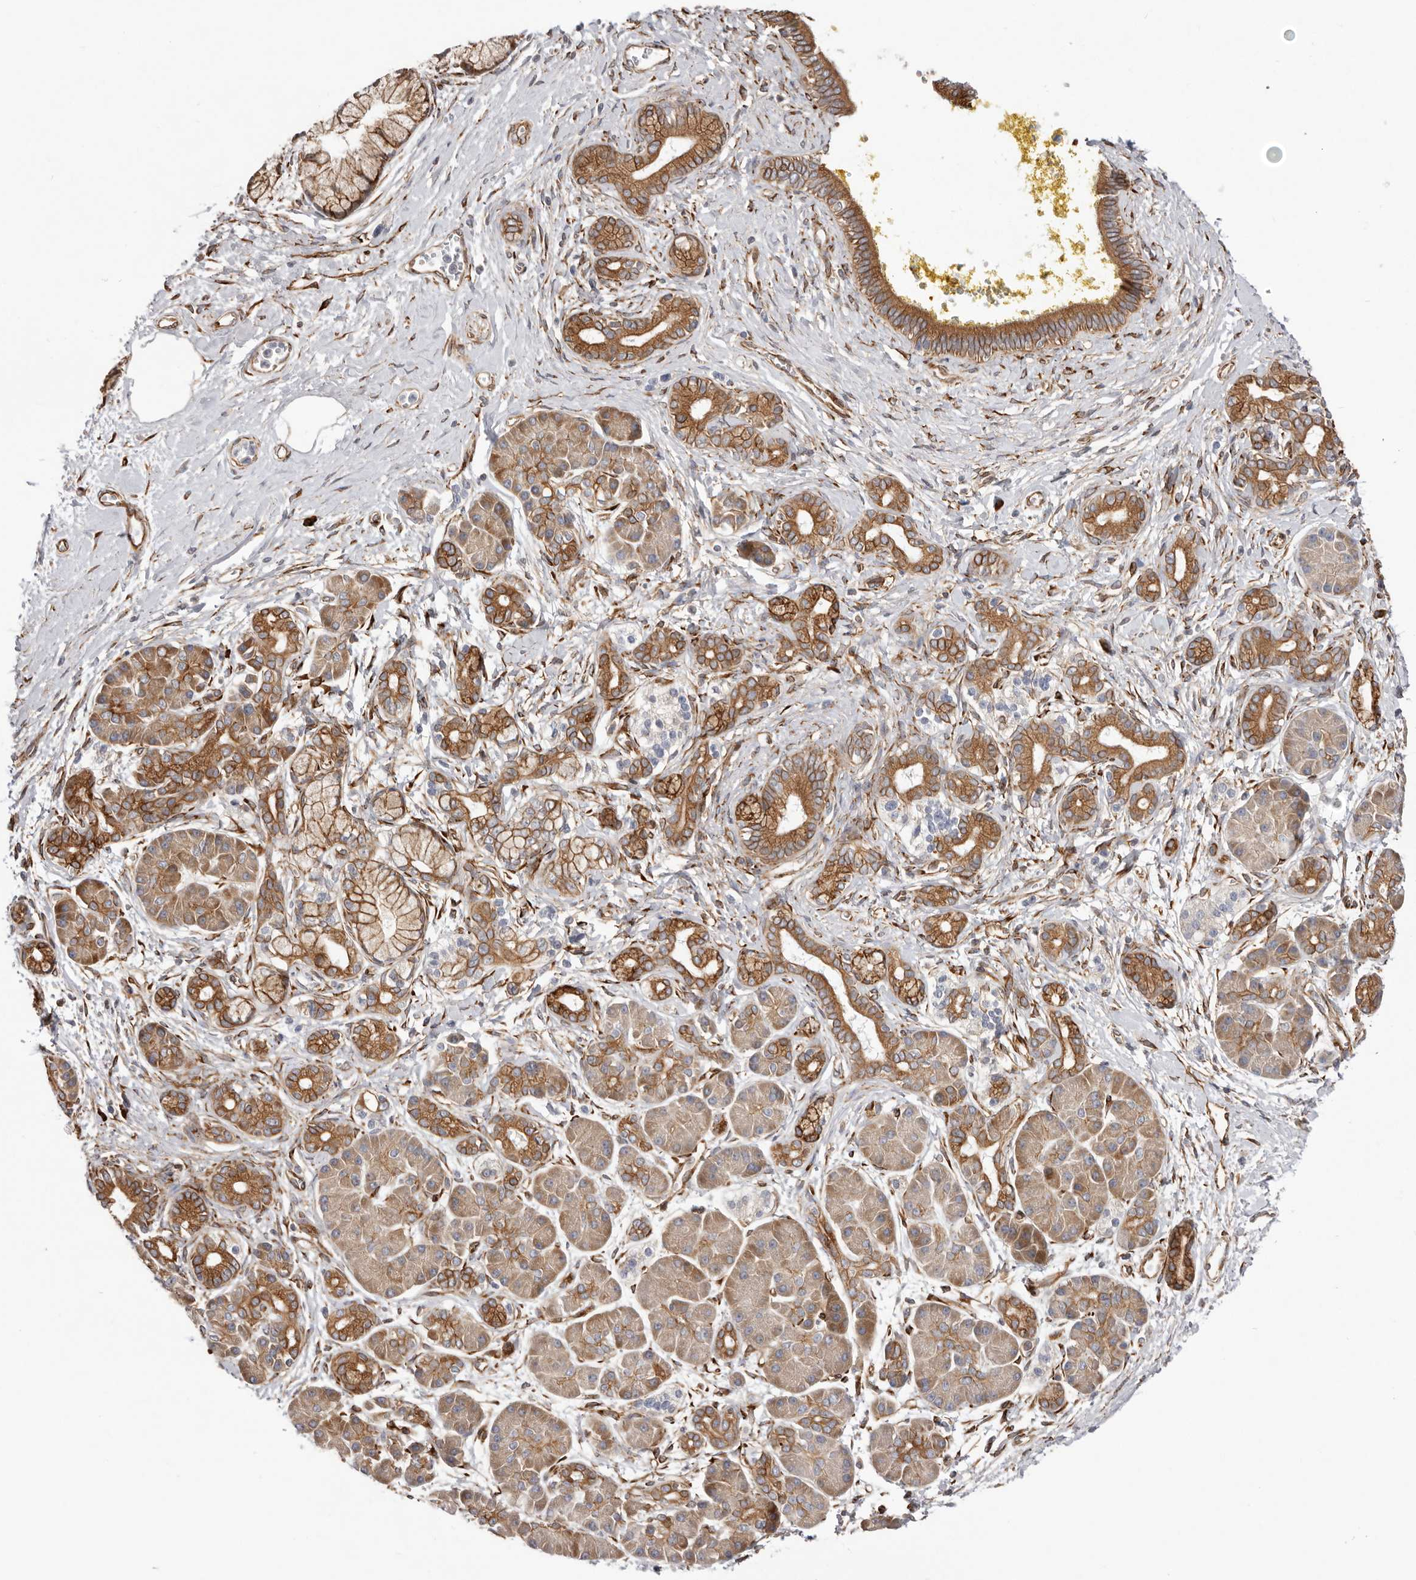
{"staining": {"intensity": "moderate", "quantity": ">75%", "location": "cytoplasmic/membranous"}, "tissue": "pancreatic cancer", "cell_type": "Tumor cells", "image_type": "cancer", "snomed": [{"axis": "morphology", "description": "Adenocarcinoma, NOS"}, {"axis": "topography", "description": "Pancreas"}], "caption": "Brown immunohistochemical staining in pancreatic adenocarcinoma reveals moderate cytoplasmic/membranous staining in about >75% of tumor cells.", "gene": "WDTC1", "patient": {"sex": "male", "age": 58}}